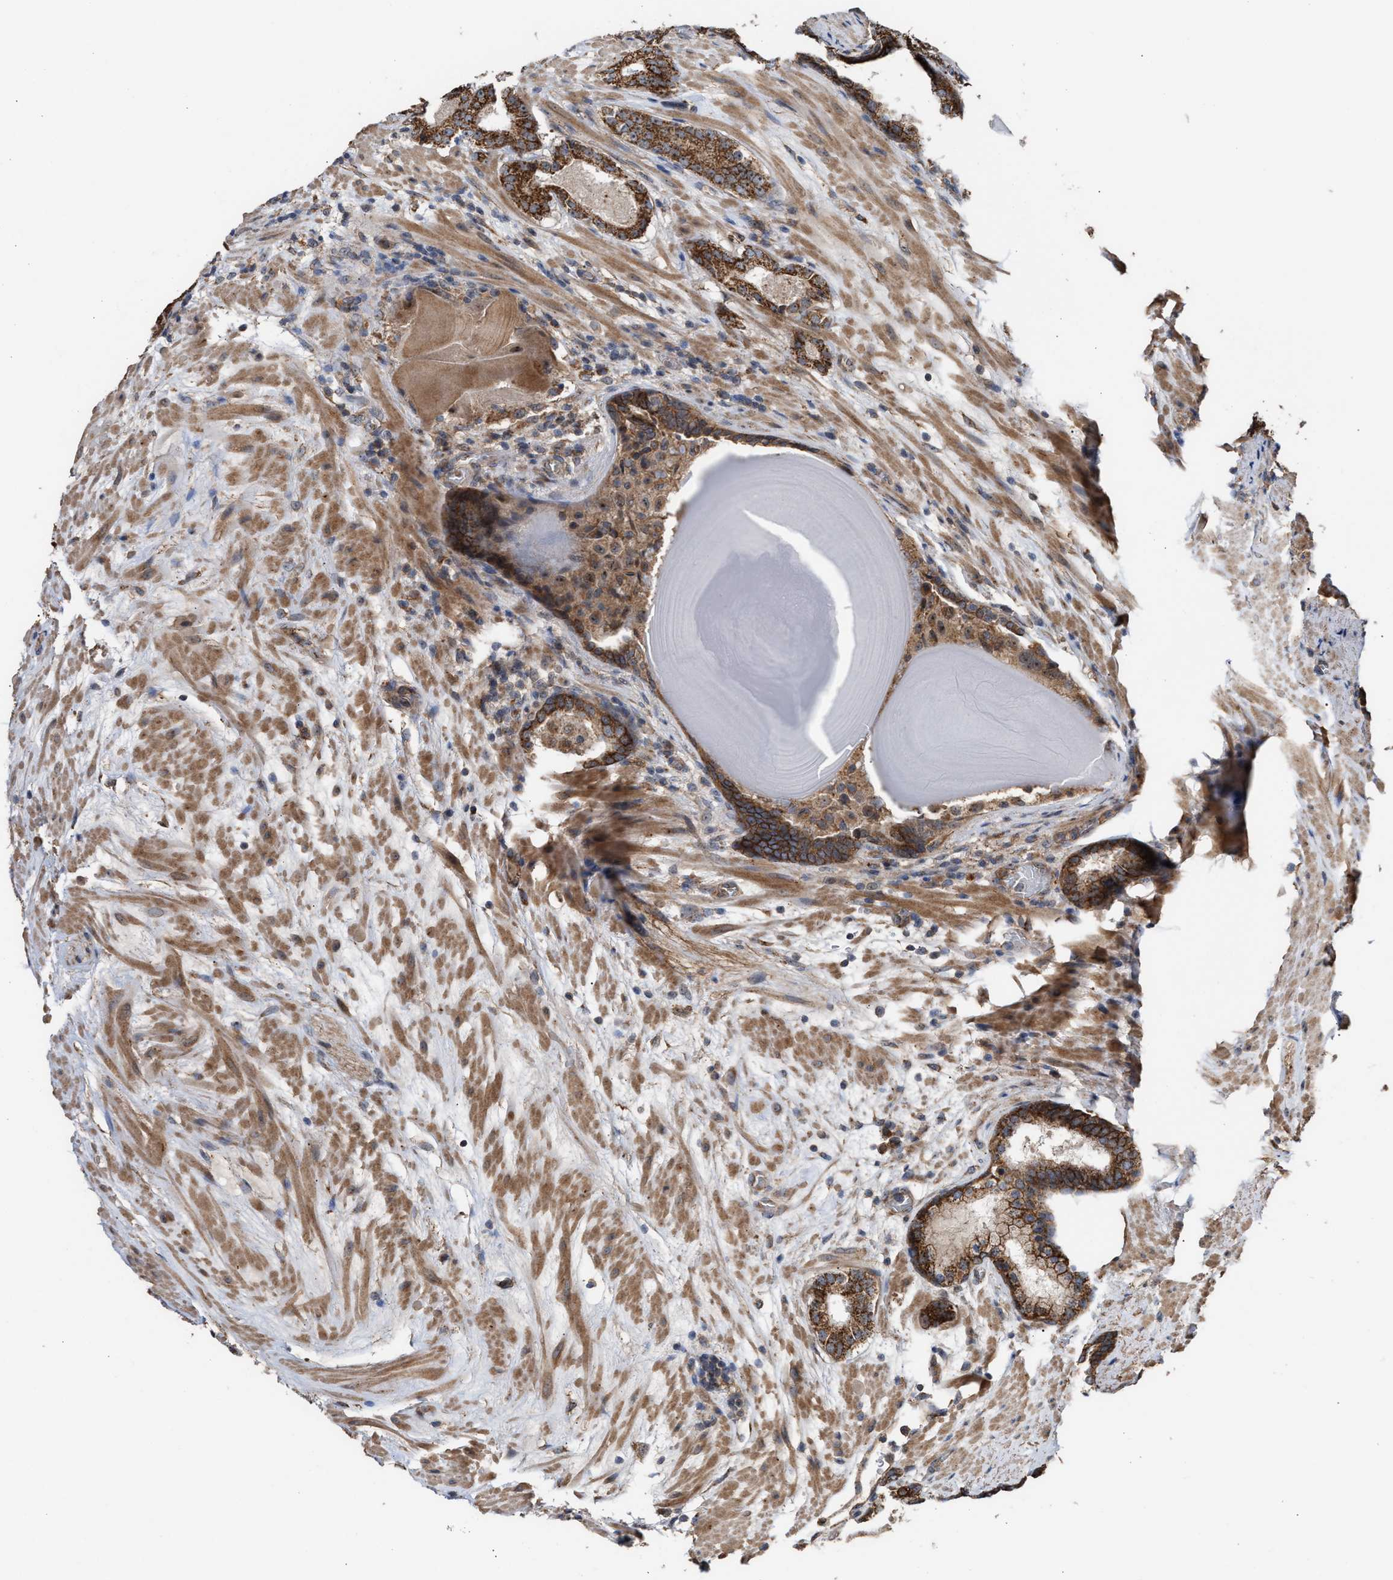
{"staining": {"intensity": "strong", "quantity": ">75%", "location": "cytoplasmic/membranous"}, "tissue": "prostate cancer", "cell_type": "Tumor cells", "image_type": "cancer", "snomed": [{"axis": "morphology", "description": "Adenocarcinoma, Low grade"}, {"axis": "topography", "description": "Prostate"}], "caption": "High-magnification brightfield microscopy of low-grade adenocarcinoma (prostate) stained with DAB (brown) and counterstained with hematoxylin (blue). tumor cells exhibit strong cytoplasmic/membranous staining is present in approximately>75% of cells.", "gene": "EXOSC2", "patient": {"sex": "male", "age": 69}}